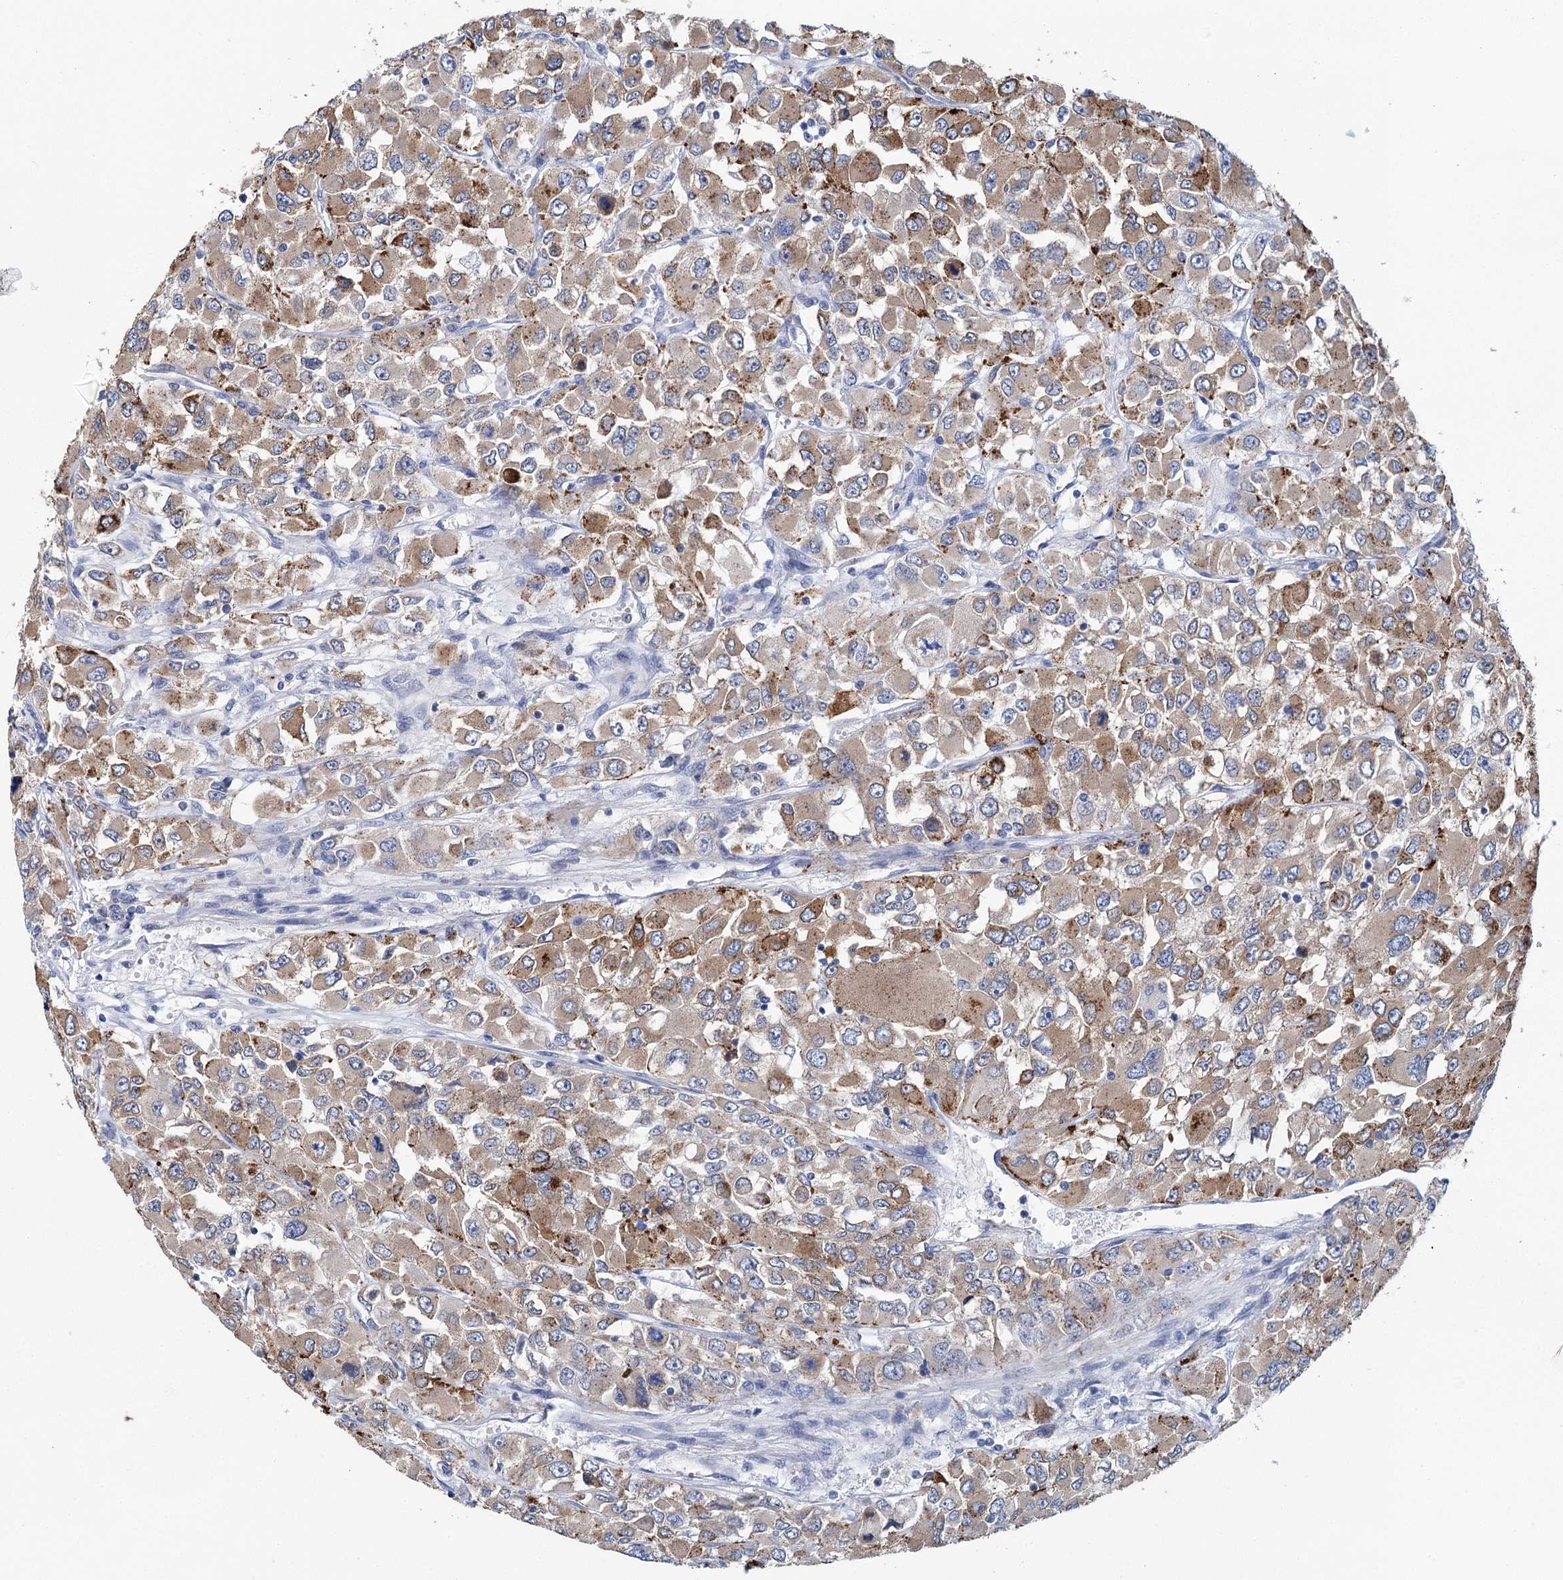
{"staining": {"intensity": "moderate", "quantity": "25%-75%", "location": "cytoplasmic/membranous"}, "tissue": "renal cancer", "cell_type": "Tumor cells", "image_type": "cancer", "snomed": [{"axis": "morphology", "description": "Adenocarcinoma, NOS"}, {"axis": "topography", "description": "Kidney"}], "caption": "Adenocarcinoma (renal) tissue exhibits moderate cytoplasmic/membranous expression in approximately 25%-75% of tumor cells, visualized by immunohistochemistry.", "gene": "METTL7B", "patient": {"sex": "female", "age": 52}}